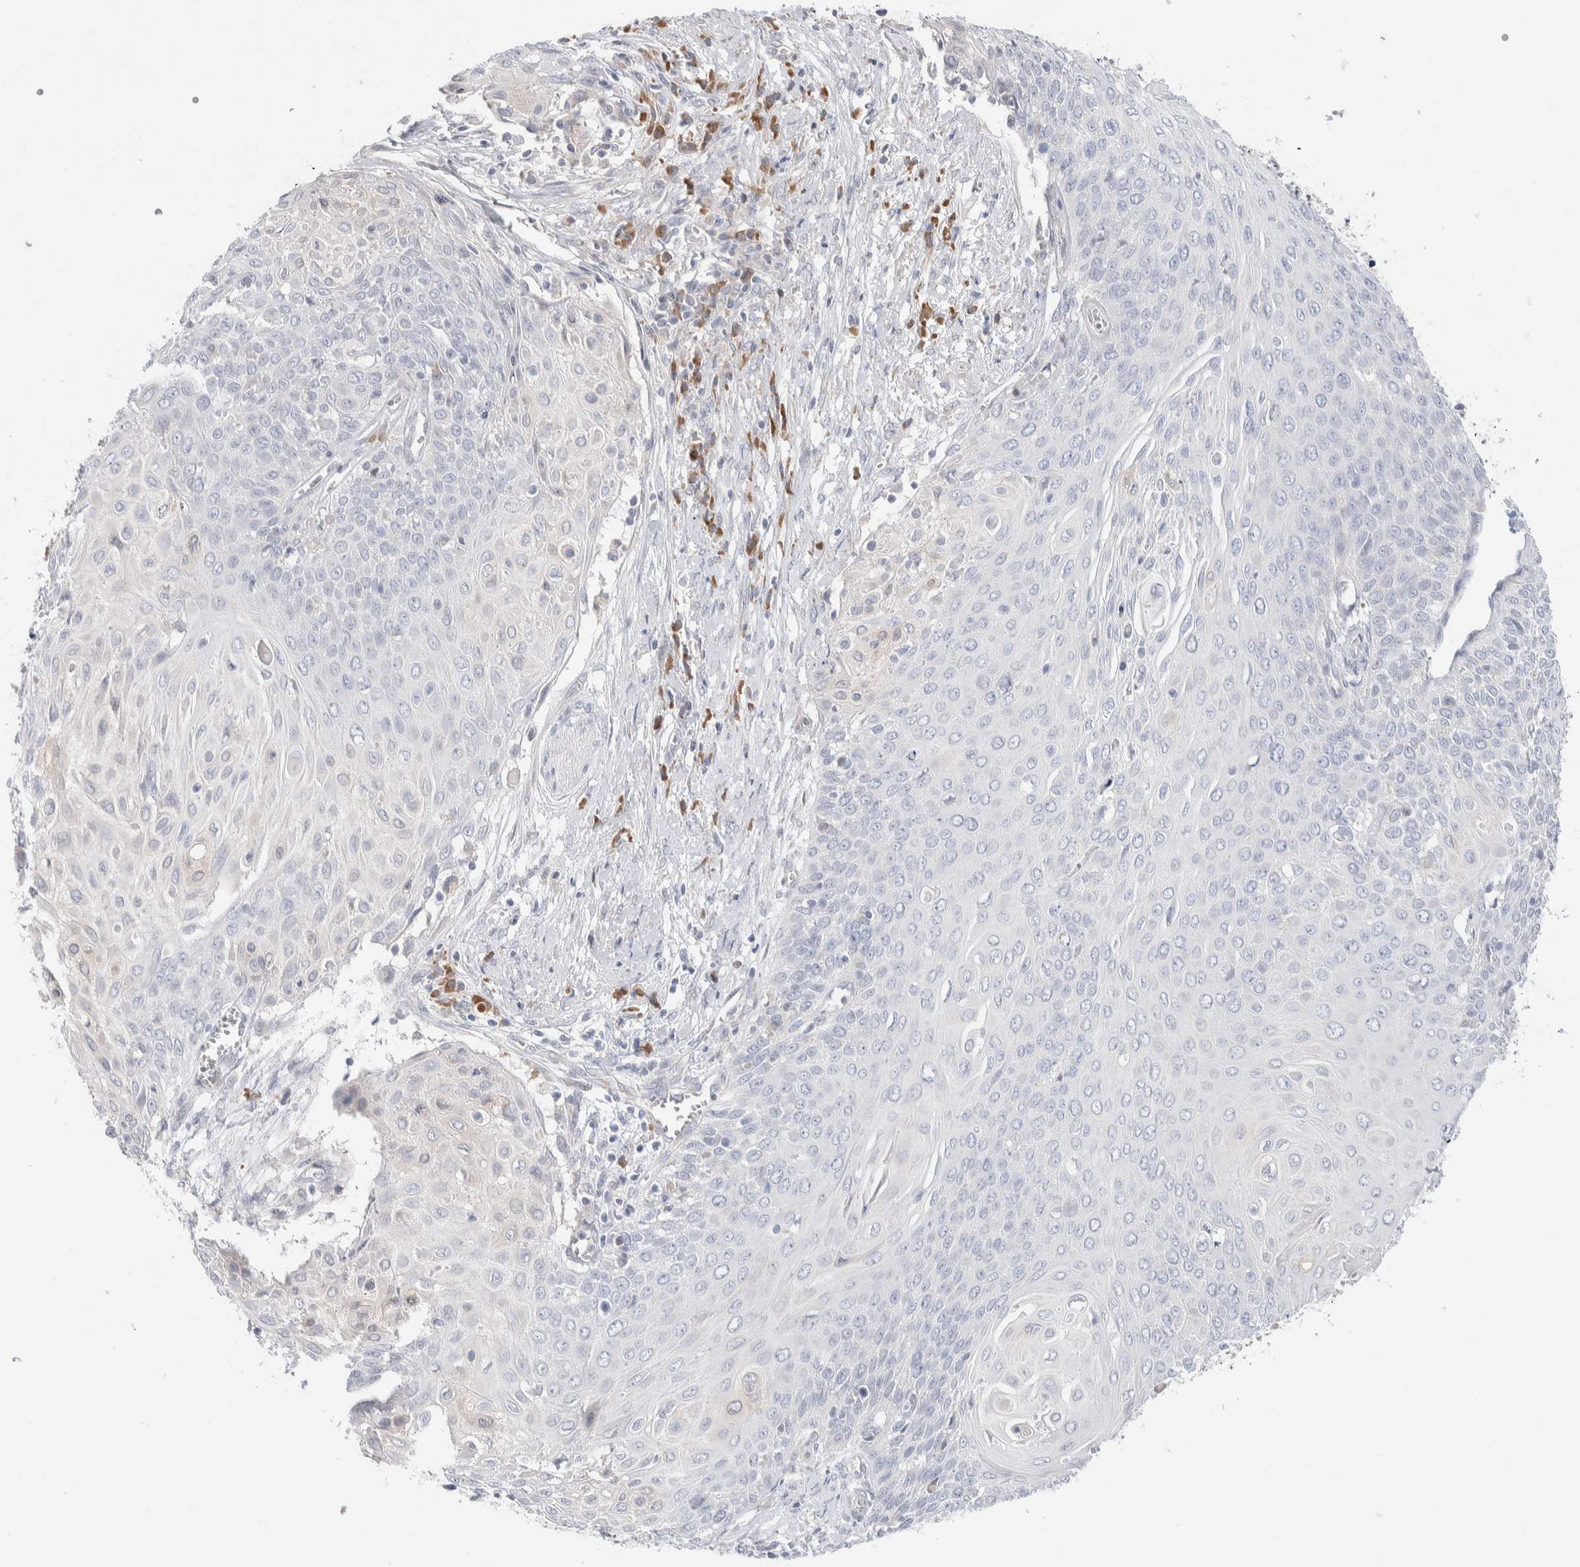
{"staining": {"intensity": "negative", "quantity": "none", "location": "none"}, "tissue": "cervical cancer", "cell_type": "Tumor cells", "image_type": "cancer", "snomed": [{"axis": "morphology", "description": "Squamous cell carcinoma, NOS"}, {"axis": "topography", "description": "Cervix"}], "caption": "Photomicrograph shows no protein expression in tumor cells of cervical squamous cell carcinoma tissue. Brightfield microscopy of immunohistochemistry (IHC) stained with DAB (3,3'-diaminobenzidine) (brown) and hematoxylin (blue), captured at high magnification.", "gene": "RUSF1", "patient": {"sex": "female", "age": 39}}